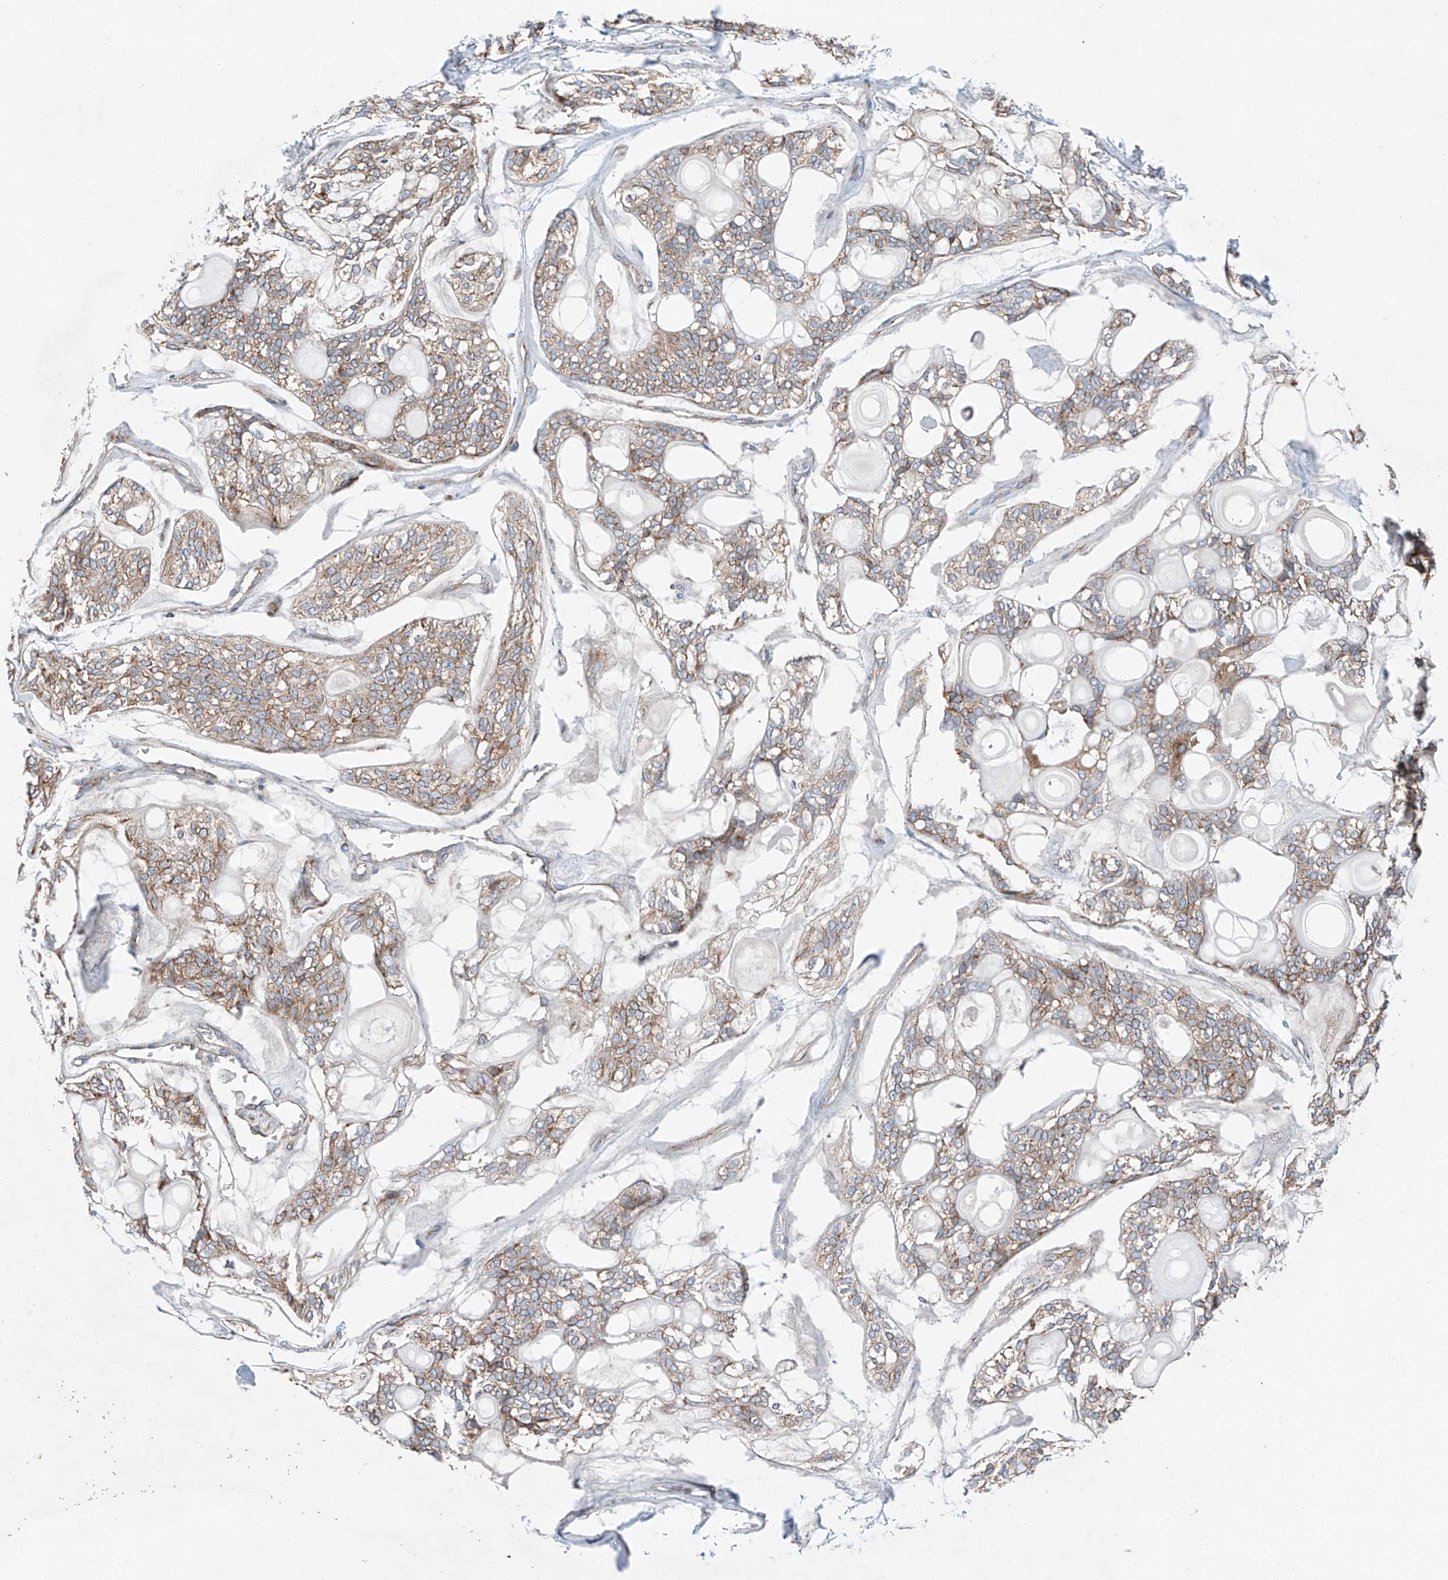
{"staining": {"intensity": "moderate", "quantity": ">75%", "location": "cytoplasmic/membranous"}, "tissue": "head and neck cancer", "cell_type": "Tumor cells", "image_type": "cancer", "snomed": [{"axis": "morphology", "description": "Adenocarcinoma, NOS"}, {"axis": "topography", "description": "Head-Neck"}], "caption": "Approximately >75% of tumor cells in human head and neck adenocarcinoma demonstrate moderate cytoplasmic/membranous protein staining as visualized by brown immunohistochemical staining.", "gene": "ZC3H15", "patient": {"sex": "male", "age": 66}}